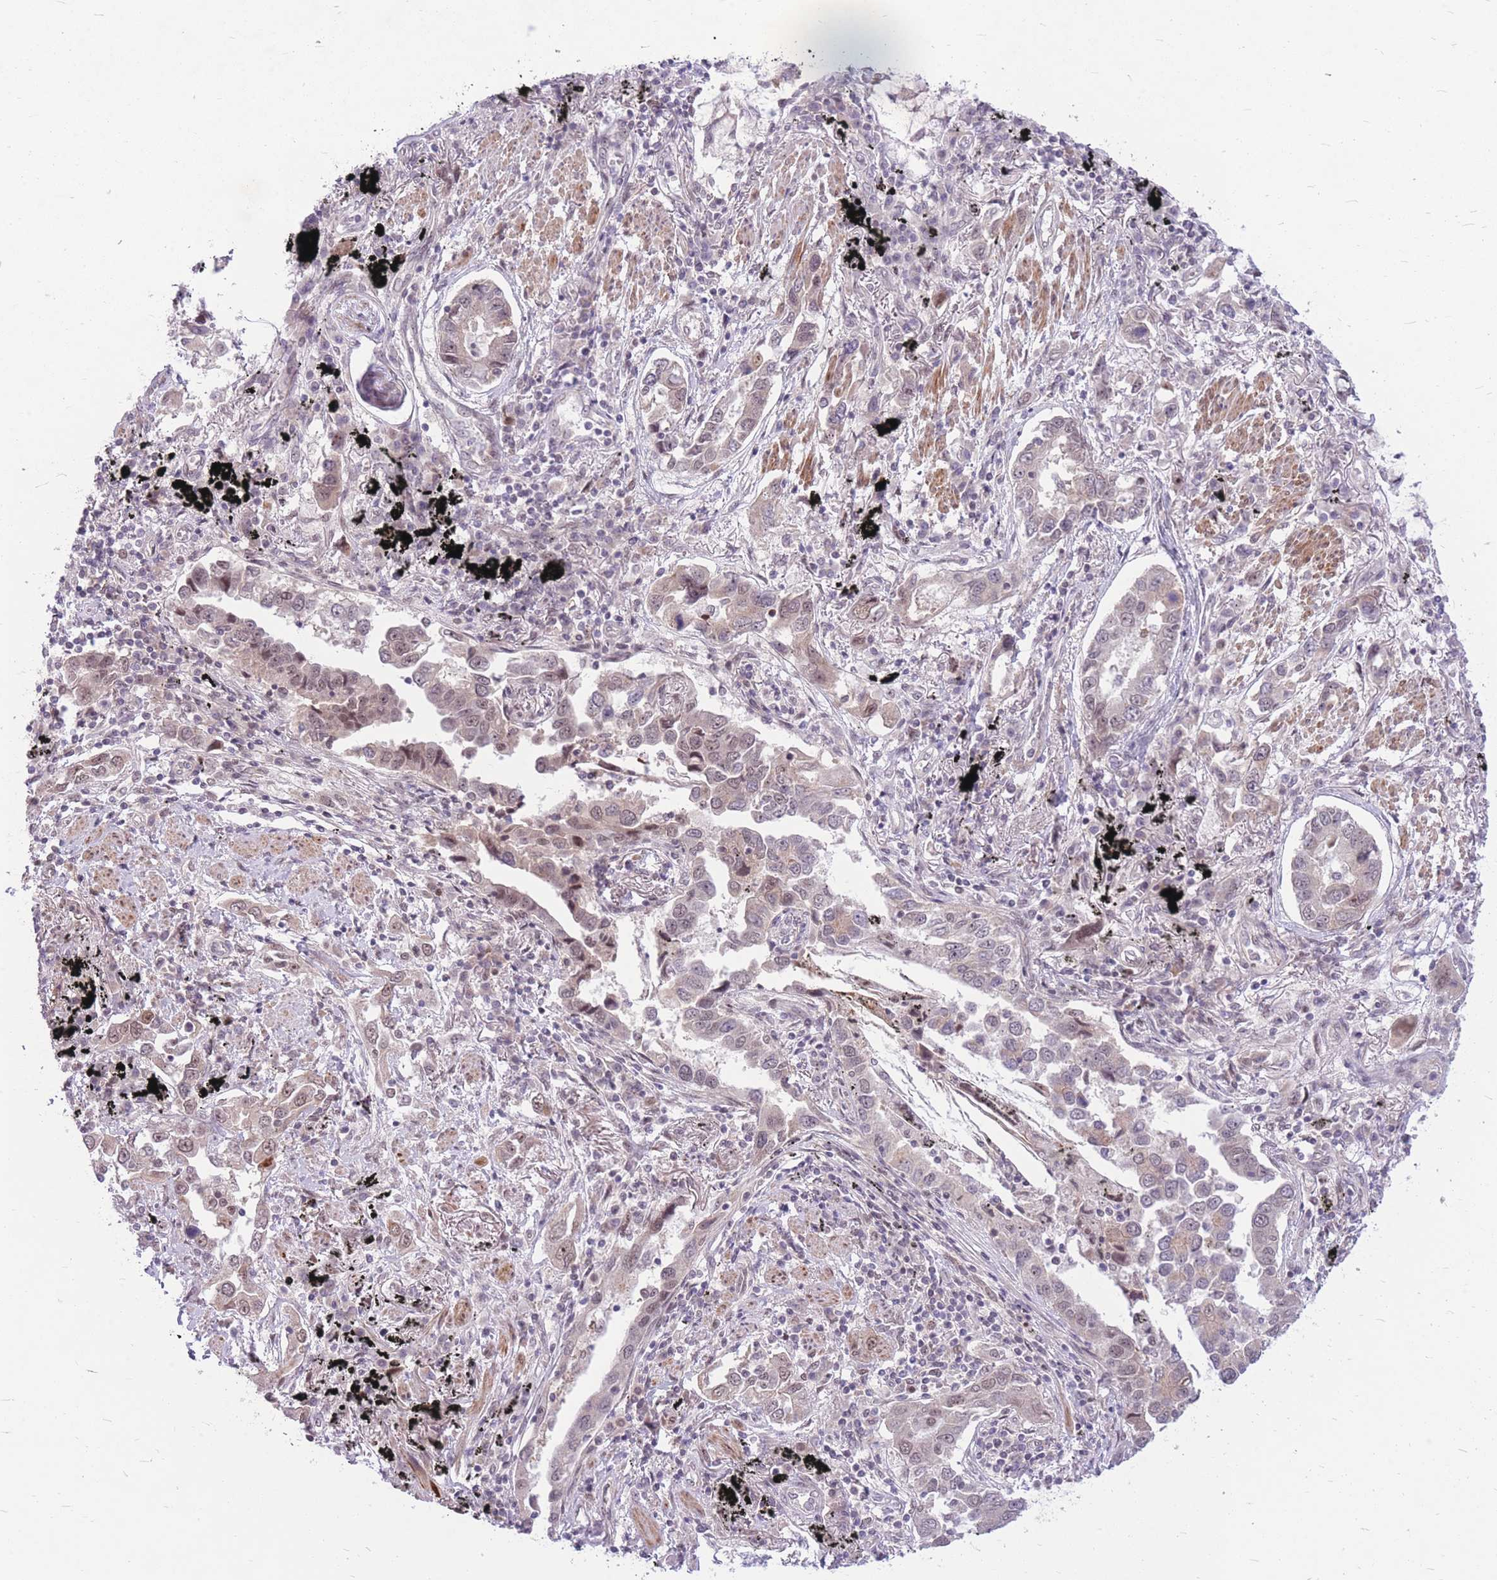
{"staining": {"intensity": "negative", "quantity": "none", "location": "none"}, "tissue": "lung cancer", "cell_type": "Tumor cells", "image_type": "cancer", "snomed": [{"axis": "morphology", "description": "Adenocarcinoma, NOS"}, {"axis": "topography", "description": "Lung"}], "caption": "Immunohistochemical staining of human lung cancer (adenocarcinoma) demonstrates no significant positivity in tumor cells.", "gene": "ERCC2", "patient": {"sex": "male", "age": 67}}